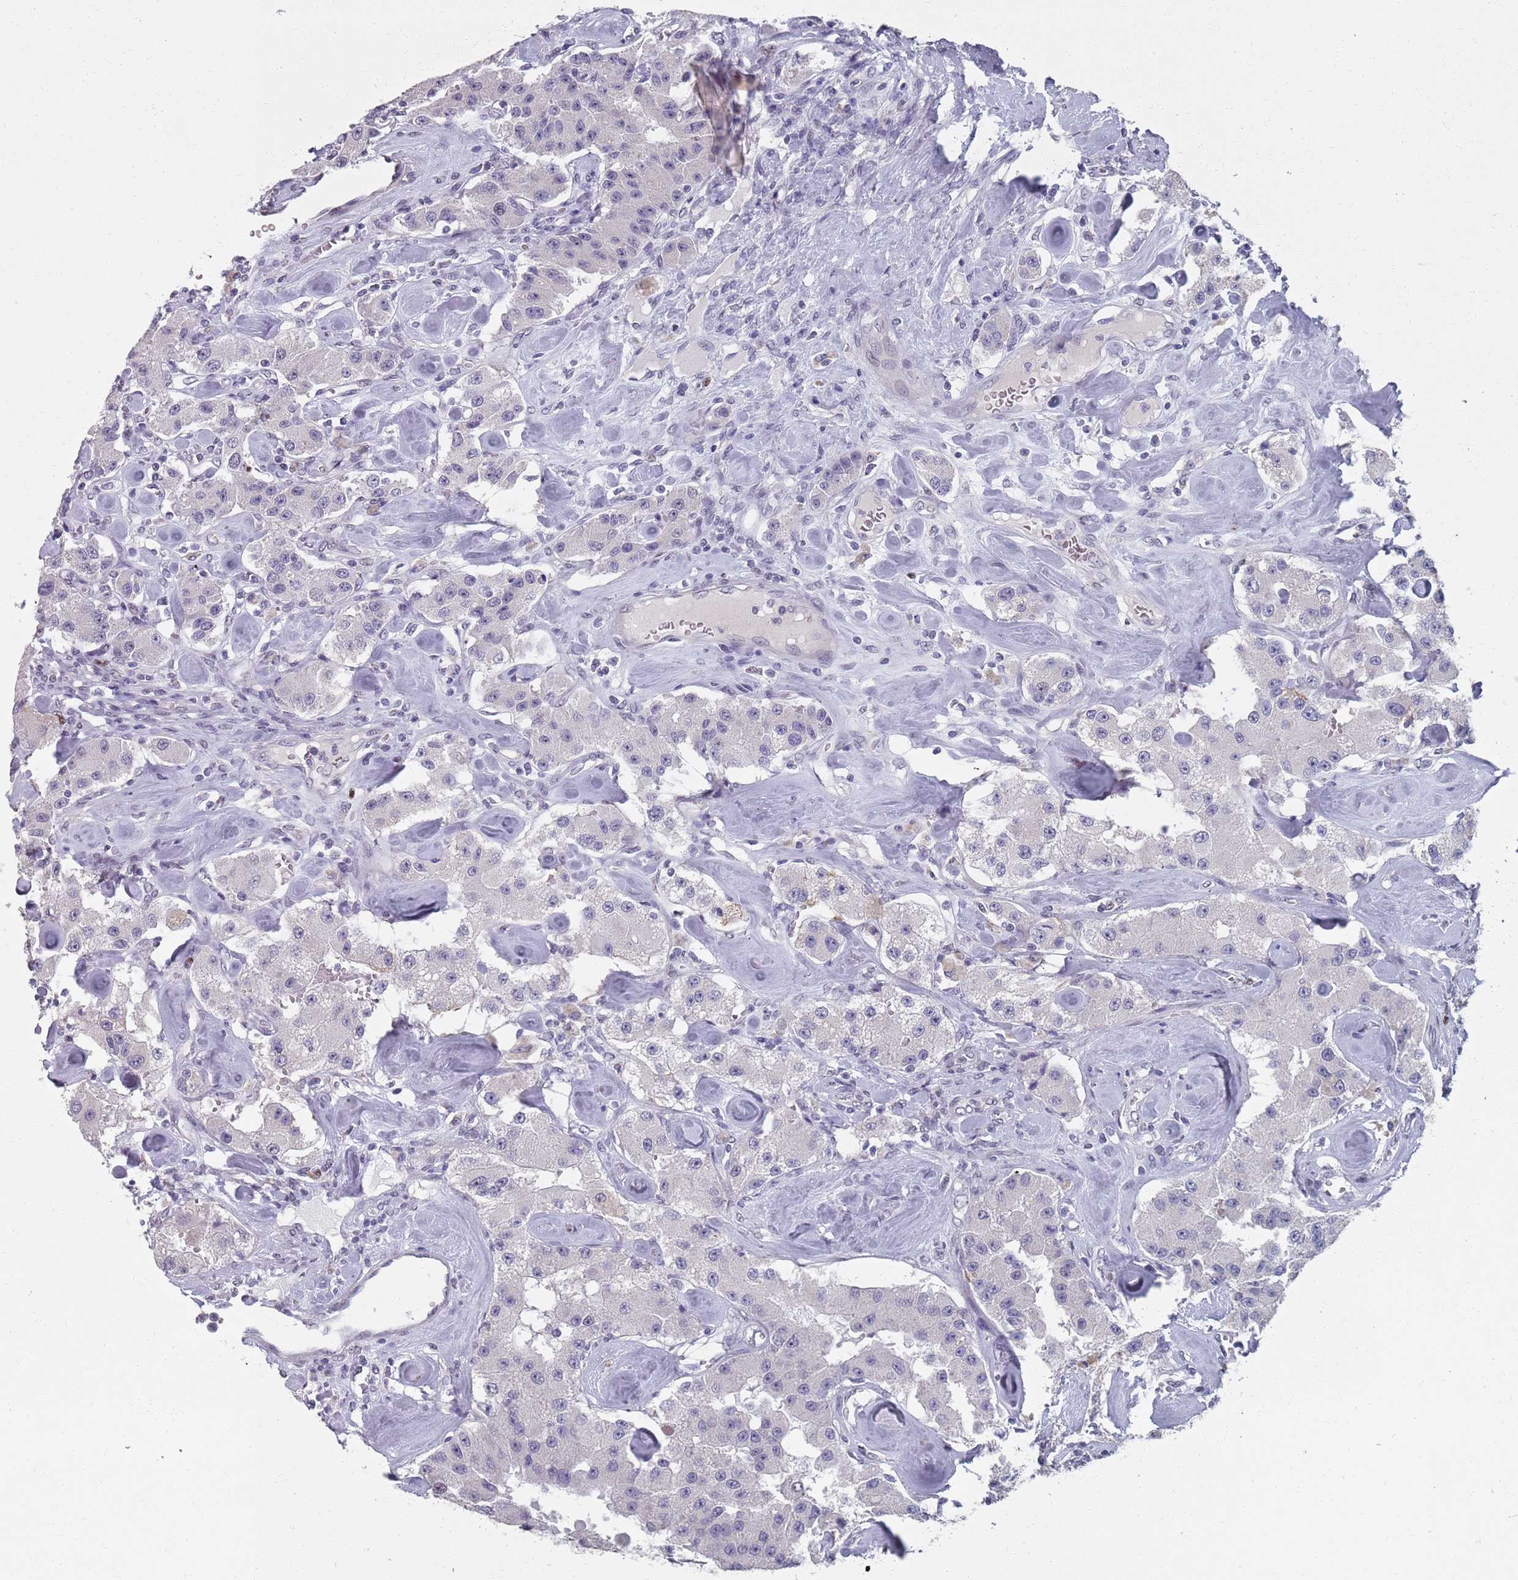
{"staining": {"intensity": "negative", "quantity": "none", "location": "none"}, "tissue": "carcinoid", "cell_type": "Tumor cells", "image_type": "cancer", "snomed": [{"axis": "morphology", "description": "Carcinoid, malignant, NOS"}, {"axis": "topography", "description": "Pancreas"}], "caption": "High power microscopy histopathology image of an immunohistochemistry histopathology image of carcinoid, revealing no significant positivity in tumor cells. The staining is performed using DAB brown chromogen with nuclei counter-stained in using hematoxylin.", "gene": "SAMD1", "patient": {"sex": "male", "age": 41}}